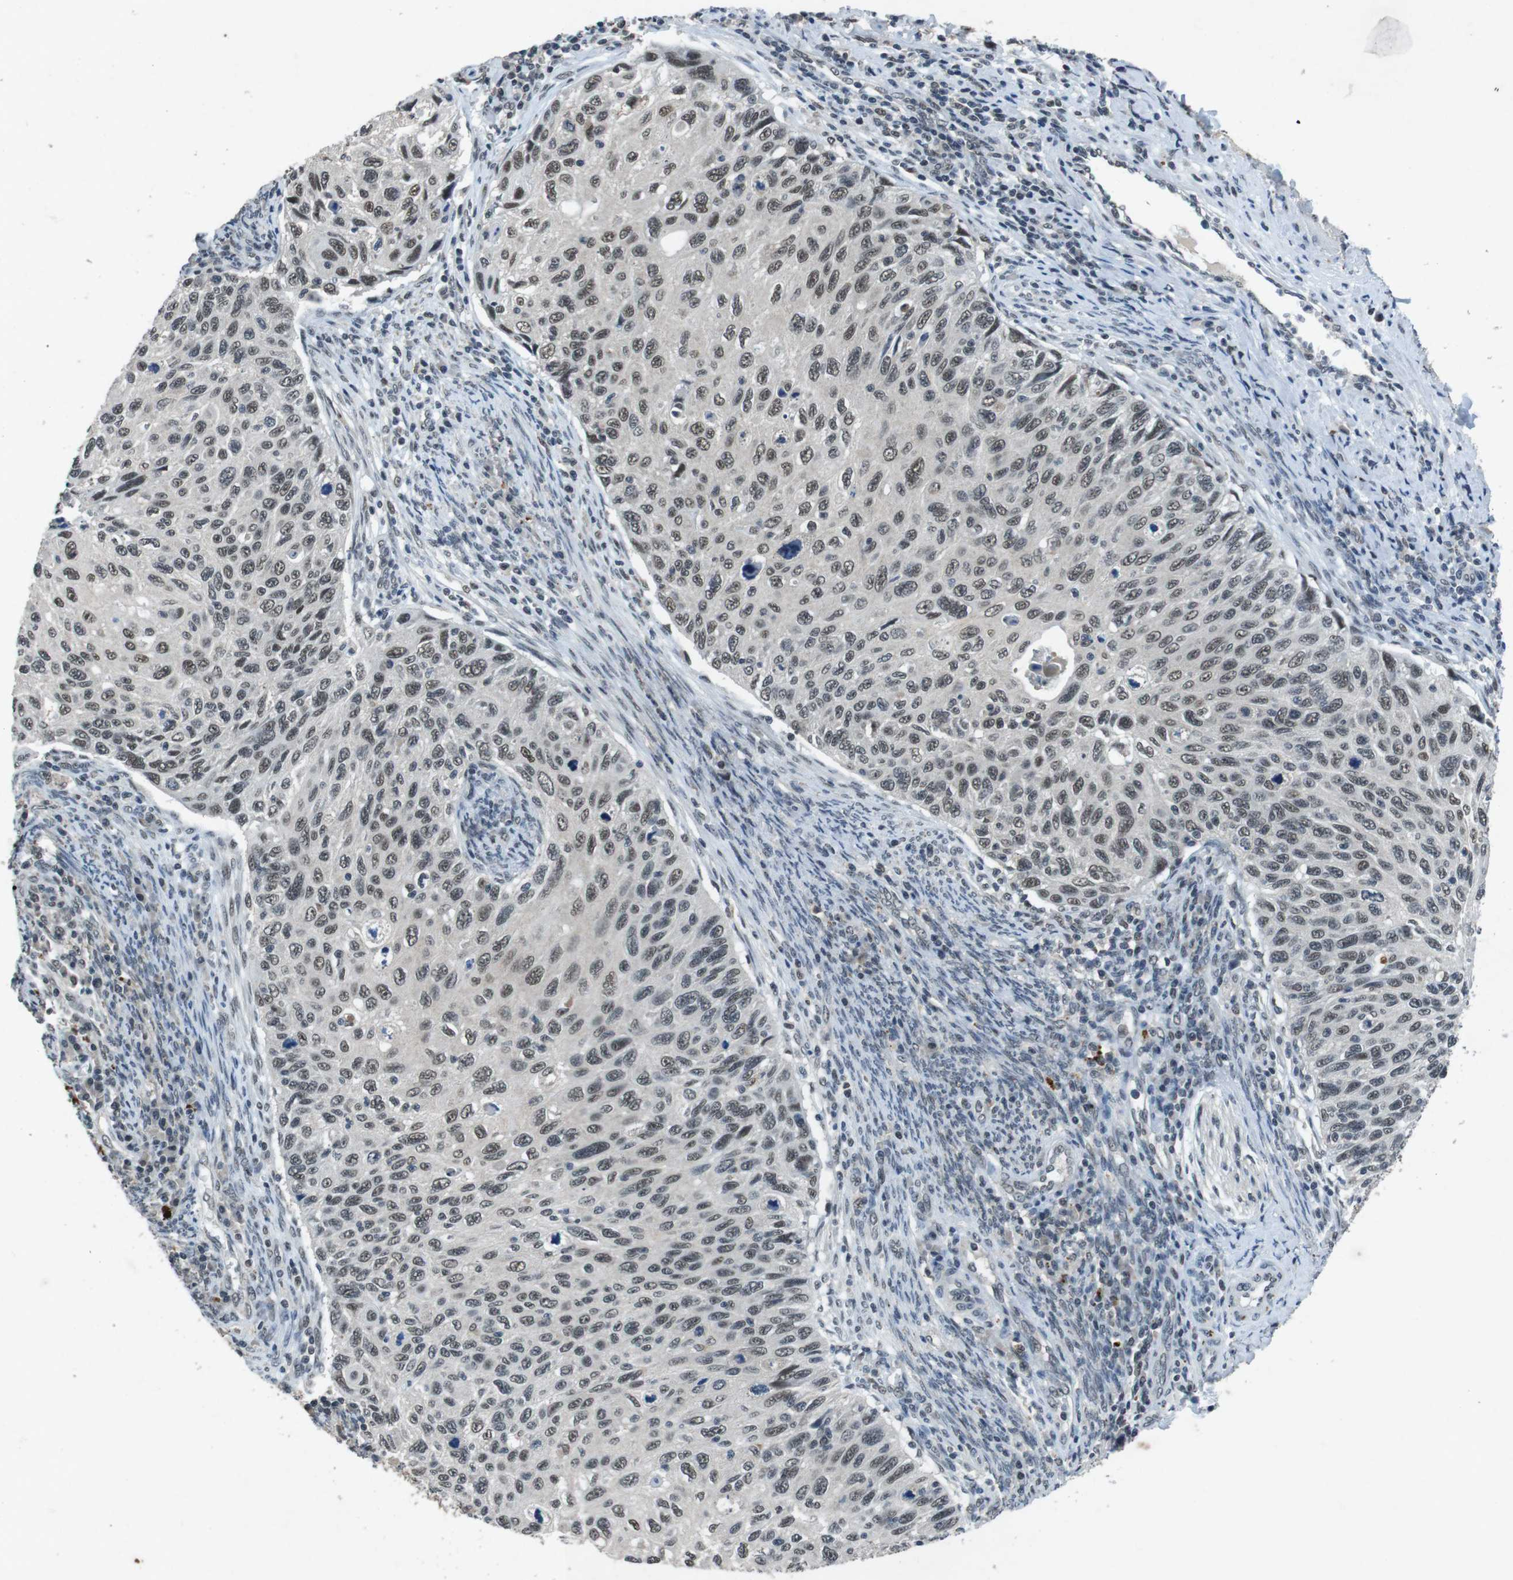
{"staining": {"intensity": "weak", "quantity": ">75%", "location": "nuclear"}, "tissue": "cervical cancer", "cell_type": "Tumor cells", "image_type": "cancer", "snomed": [{"axis": "morphology", "description": "Squamous cell carcinoma, NOS"}, {"axis": "topography", "description": "Cervix"}], "caption": "Human cervical cancer stained with a brown dye shows weak nuclear positive expression in about >75% of tumor cells.", "gene": "USP7", "patient": {"sex": "female", "age": 70}}